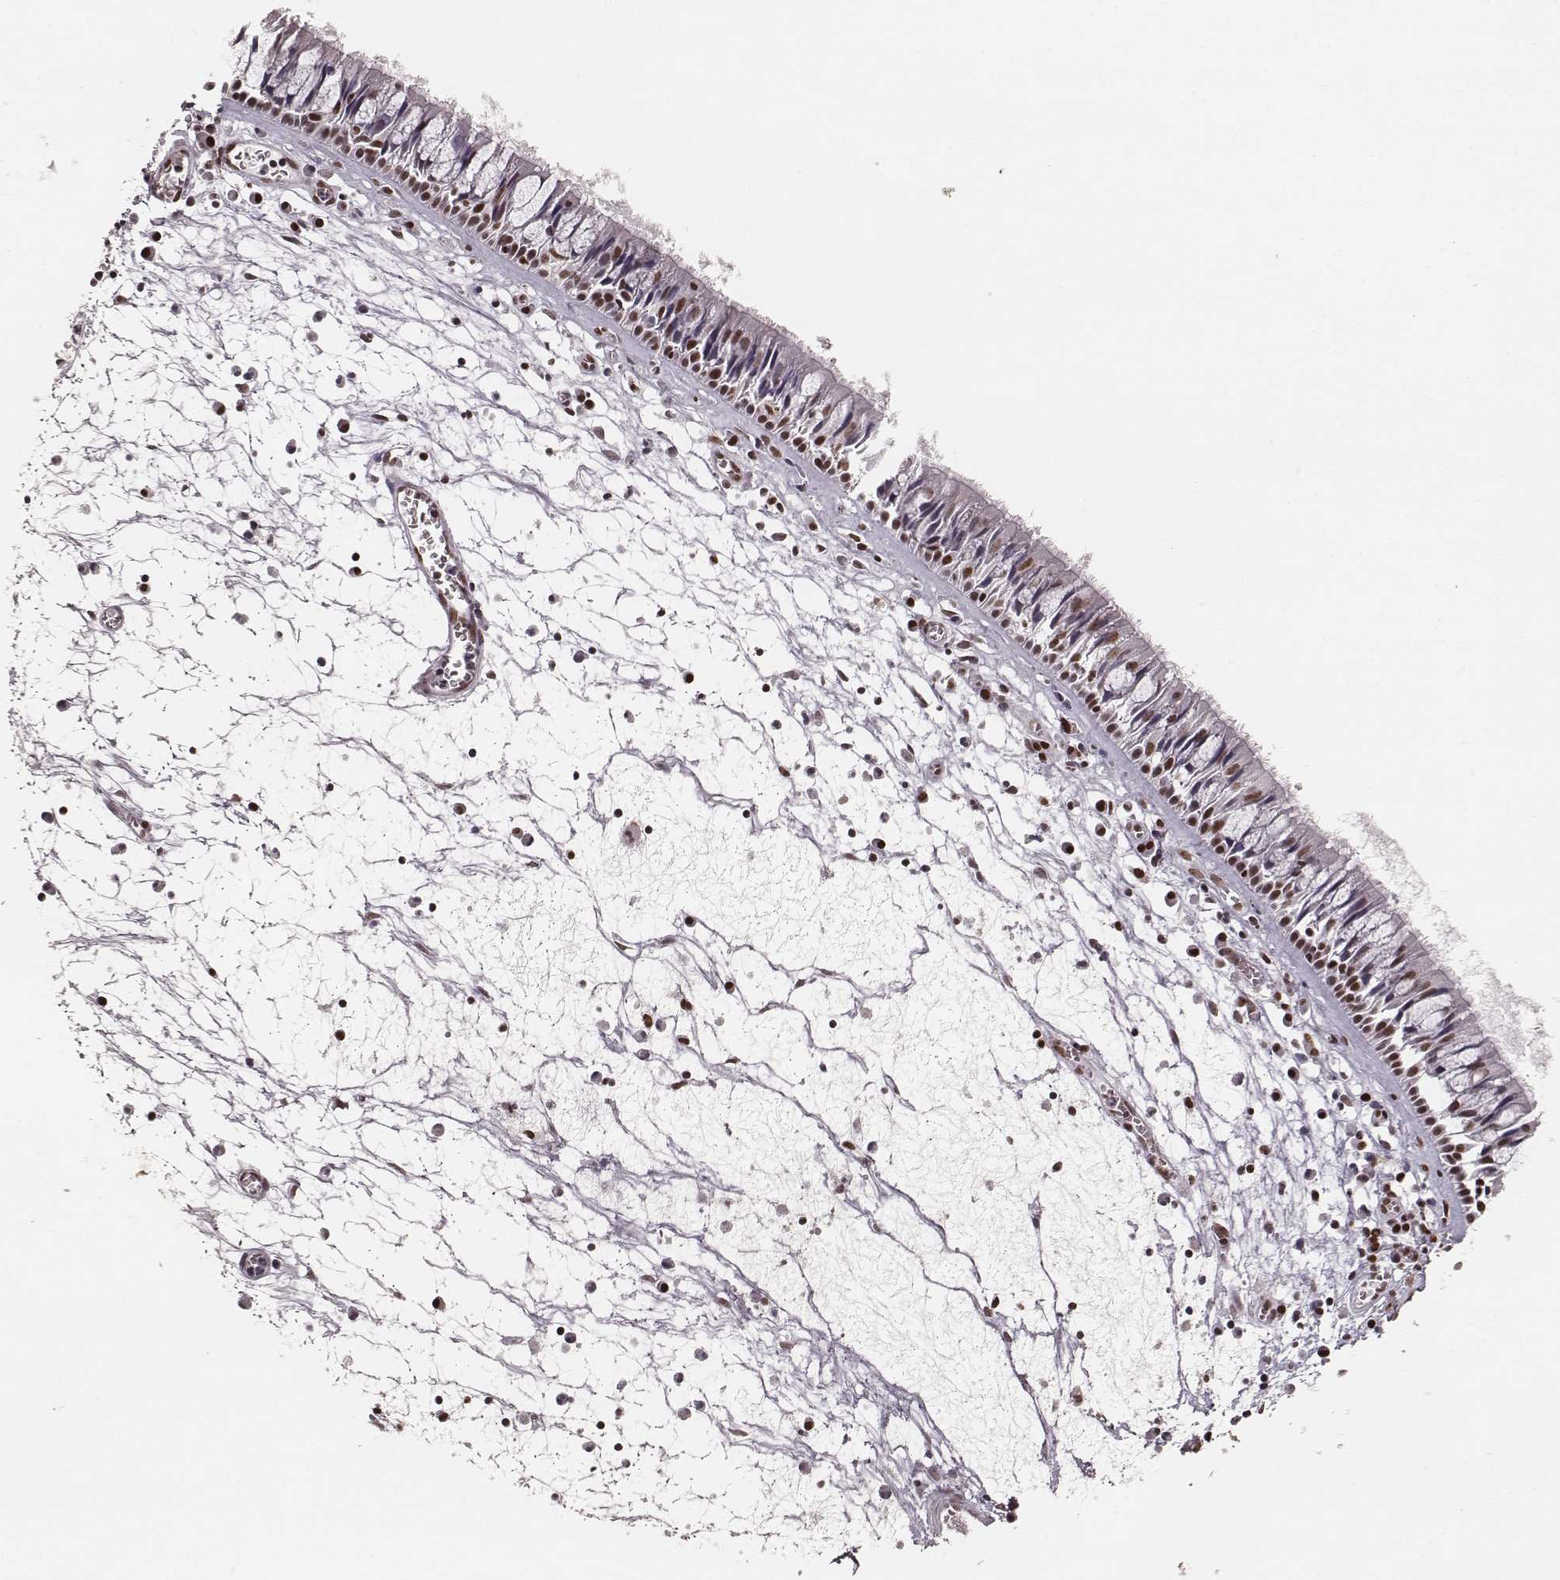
{"staining": {"intensity": "moderate", "quantity": ">75%", "location": "nuclear"}, "tissue": "nasopharynx", "cell_type": "Respiratory epithelial cells", "image_type": "normal", "snomed": [{"axis": "morphology", "description": "Normal tissue, NOS"}, {"axis": "topography", "description": "Nasopharynx"}], "caption": "This is a micrograph of immunohistochemistry staining of normal nasopharynx, which shows moderate staining in the nuclear of respiratory epithelial cells.", "gene": "PARP1", "patient": {"sex": "male", "age": 61}}